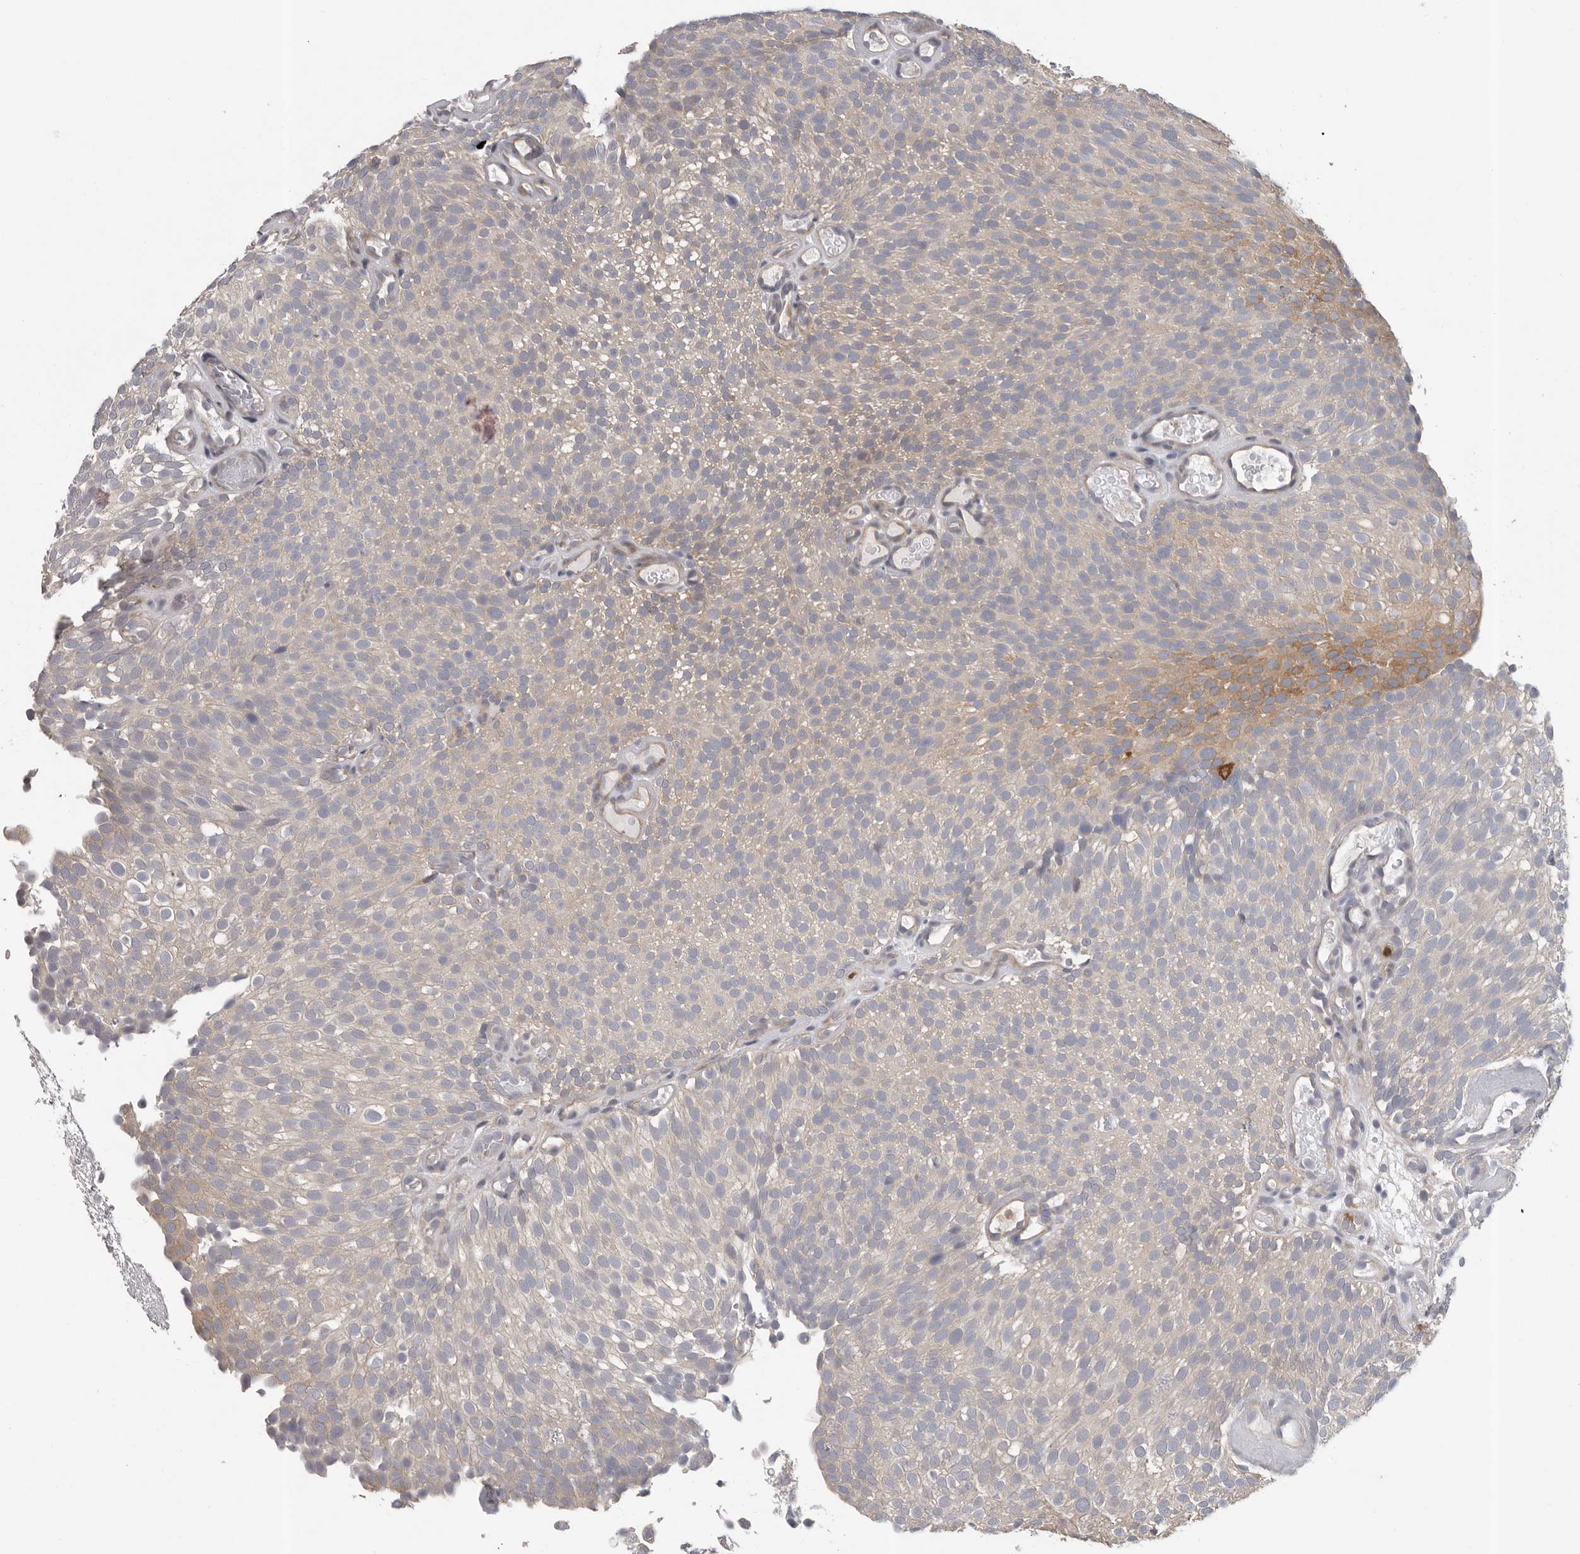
{"staining": {"intensity": "weak", "quantity": "<25%", "location": "cytoplasmic/membranous"}, "tissue": "urothelial cancer", "cell_type": "Tumor cells", "image_type": "cancer", "snomed": [{"axis": "morphology", "description": "Urothelial carcinoma, Low grade"}, {"axis": "topography", "description": "Urinary bladder"}], "caption": "Histopathology image shows no protein positivity in tumor cells of urothelial cancer tissue.", "gene": "RALGPS2", "patient": {"sex": "male", "age": 78}}